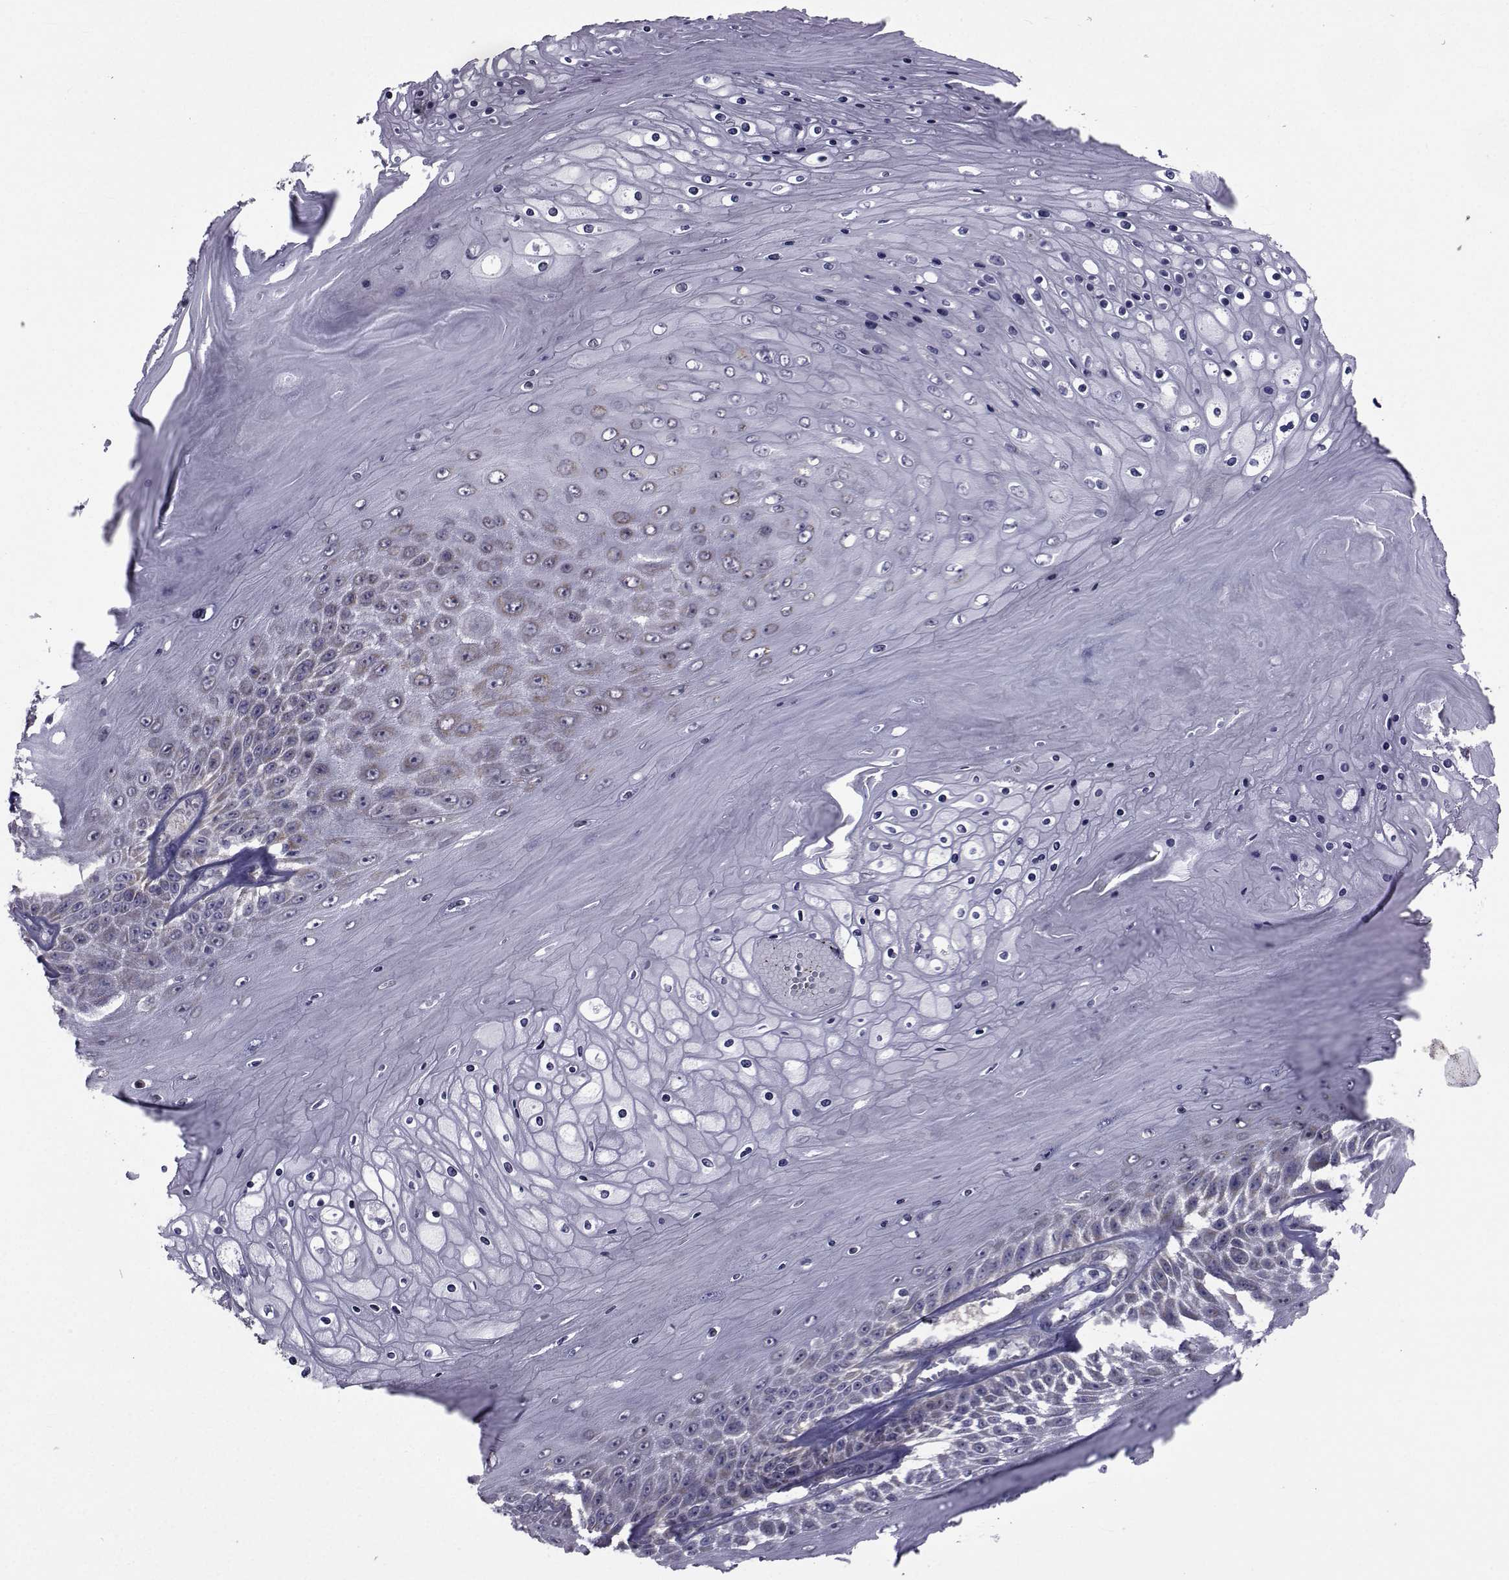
{"staining": {"intensity": "negative", "quantity": "none", "location": "none"}, "tissue": "skin cancer", "cell_type": "Tumor cells", "image_type": "cancer", "snomed": [{"axis": "morphology", "description": "Squamous cell carcinoma, NOS"}, {"axis": "topography", "description": "Skin"}], "caption": "DAB immunohistochemical staining of human skin cancer shows no significant positivity in tumor cells.", "gene": "CFAP74", "patient": {"sex": "male", "age": 62}}